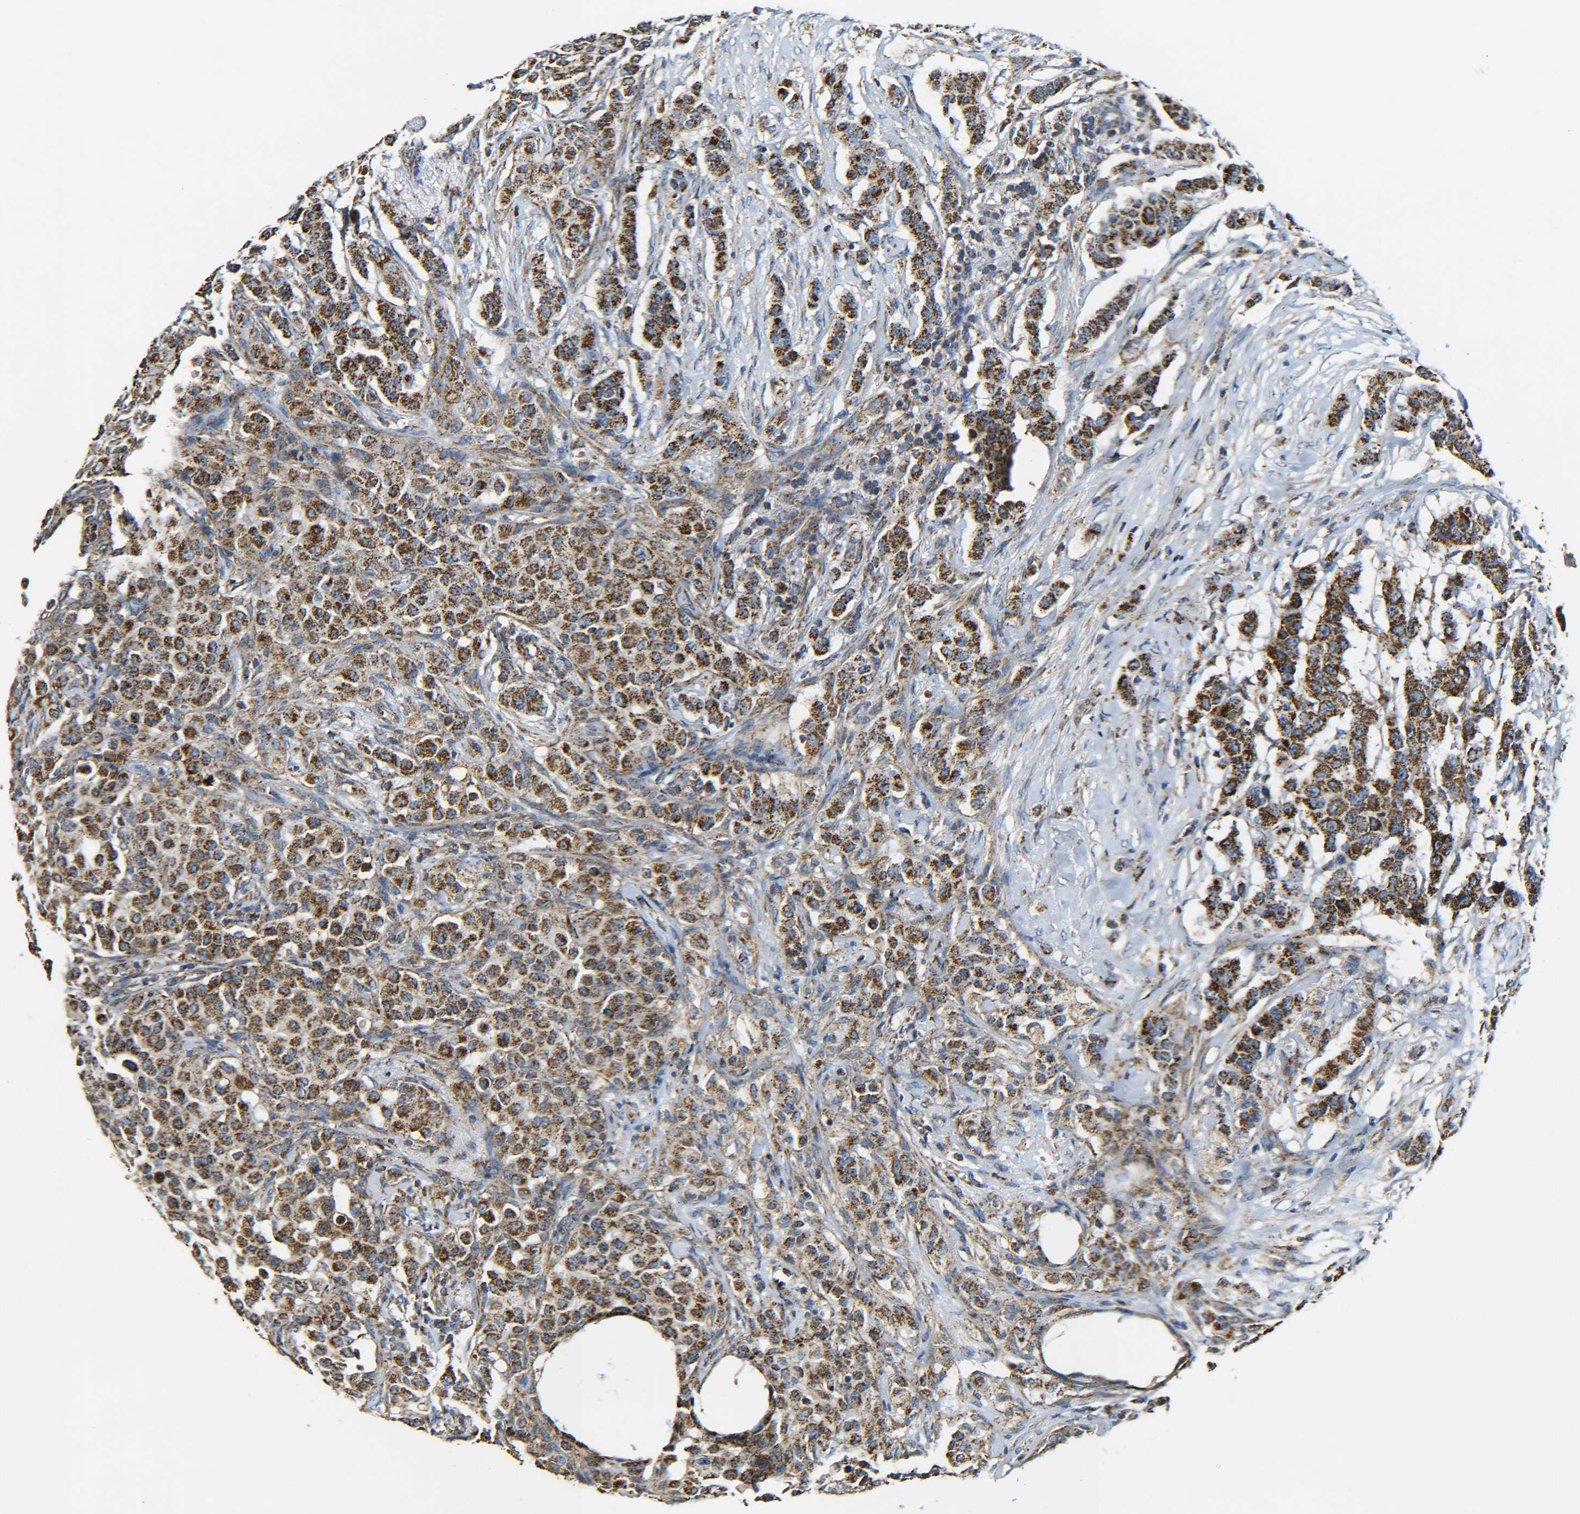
{"staining": {"intensity": "moderate", "quantity": ">75%", "location": "cytoplasmic/membranous"}, "tissue": "breast cancer", "cell_type": "Tumor cells", "image_type": "cancer", "snomed": [{"axis": "morphology", "description": "Duct carcinoma"}, {"axis": "topography", "description": "Breast"}], "caption": "An IHC photomicrograph of tumor tissue is shown. Protein staining in brown highlights moderate cytoplasmic/membranous positivity in breast cancer within tumor cells. Immunohistochemistry (ihc) stains the protein in brown and the nuclei are stained blue.", "gene": "NR3C2", "patient": {"sex": "female", "age": 40}}